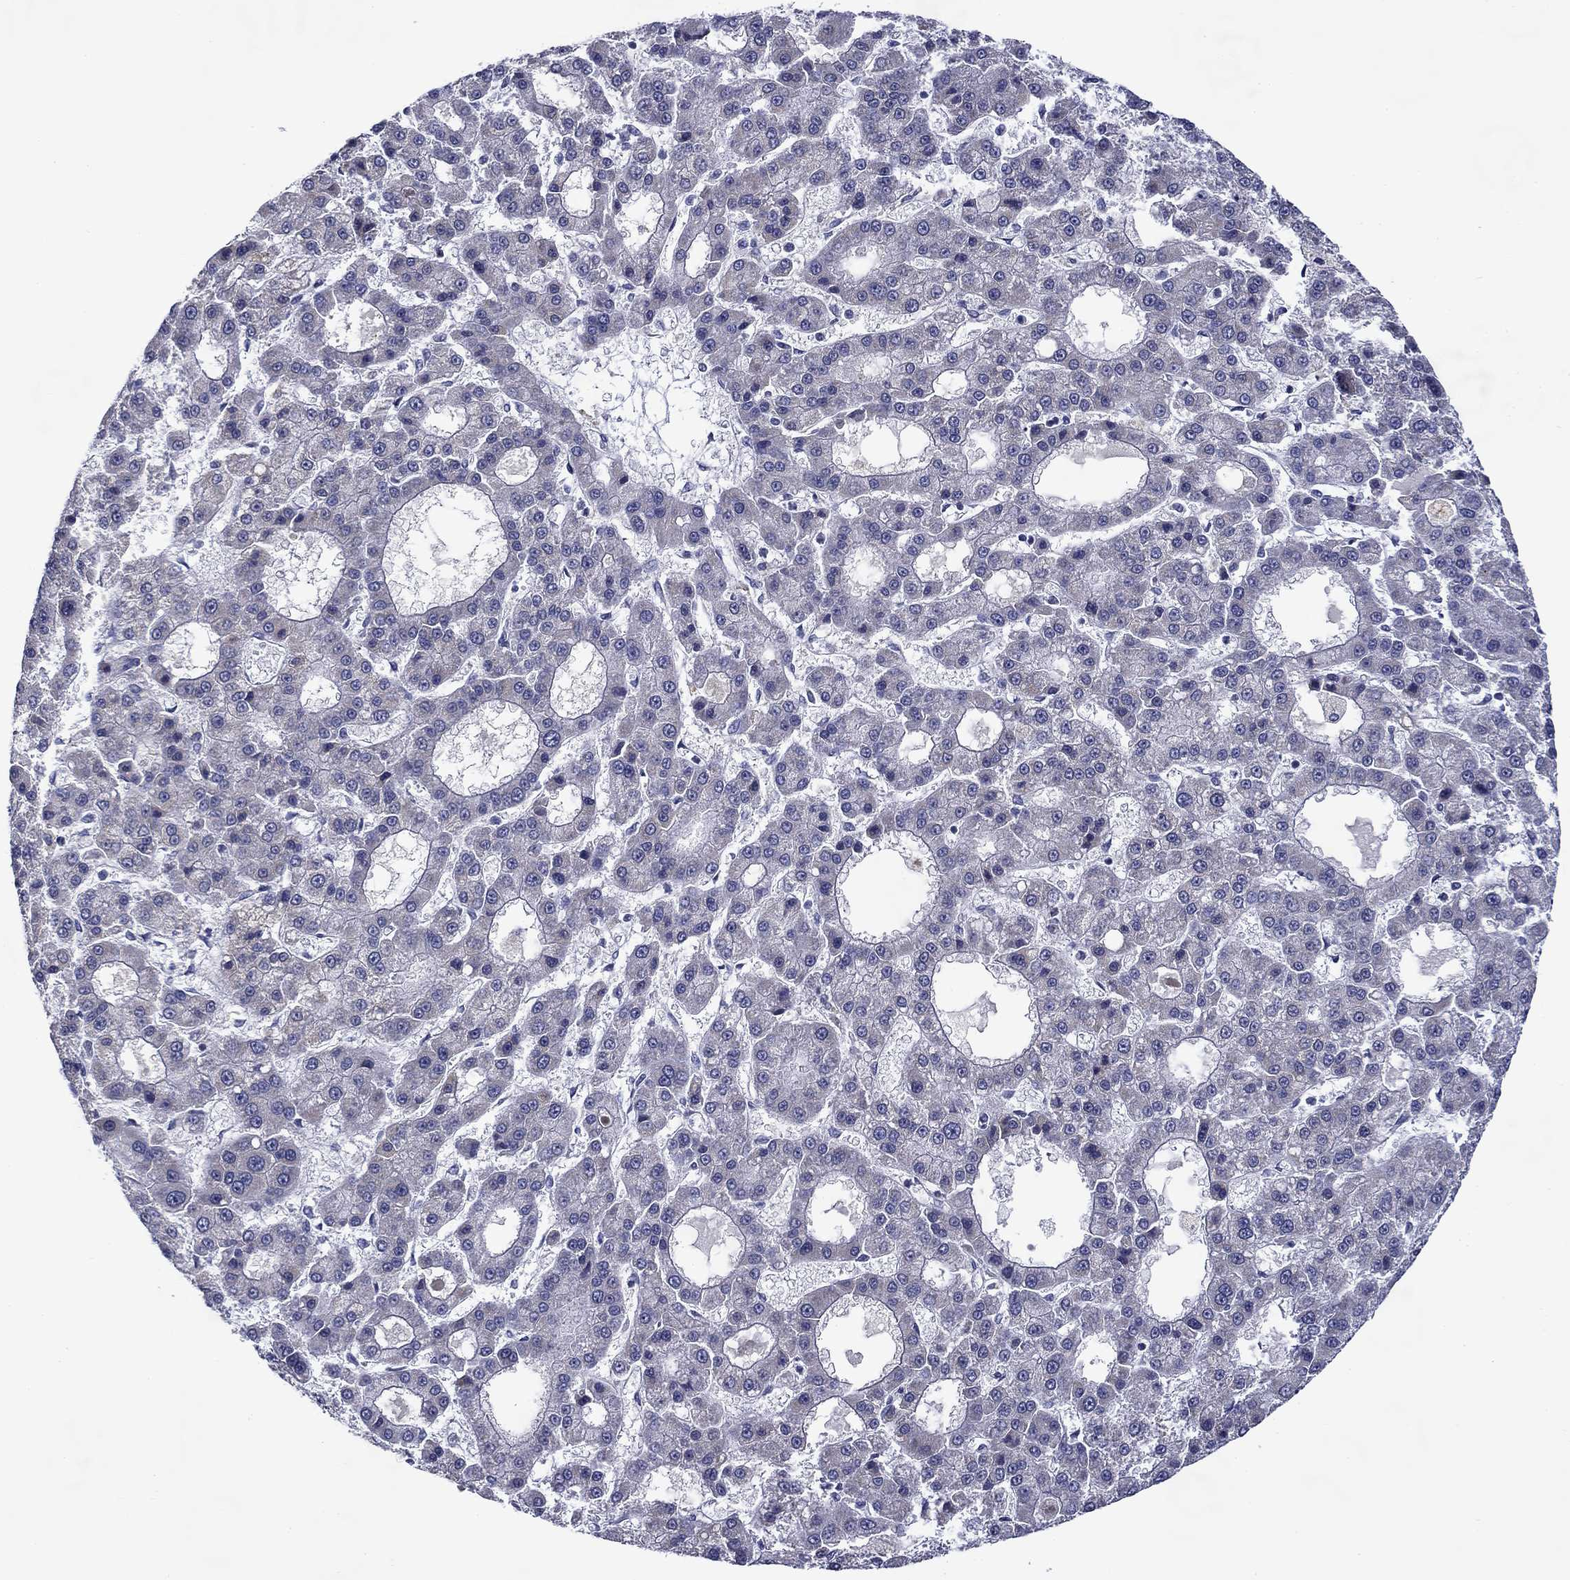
{"staining": {"intensity": "negative", "quantity": "none", "location": "none"}, "tissue": "liver cancer", "cell_type": "Tumor cells", "image_type": "cancer", "snomed": [{"axis": "morphology", "description": "Carcinoma, Hepatocellular, NOS"}, {"axis": "topography", "description": "Liver"}], "caption": "There is no significant expression in tumor cells of hepatocellular carcinoma (liver).", "gene": "SPATA7", "patient": {"sex": "male", "age": 70}}